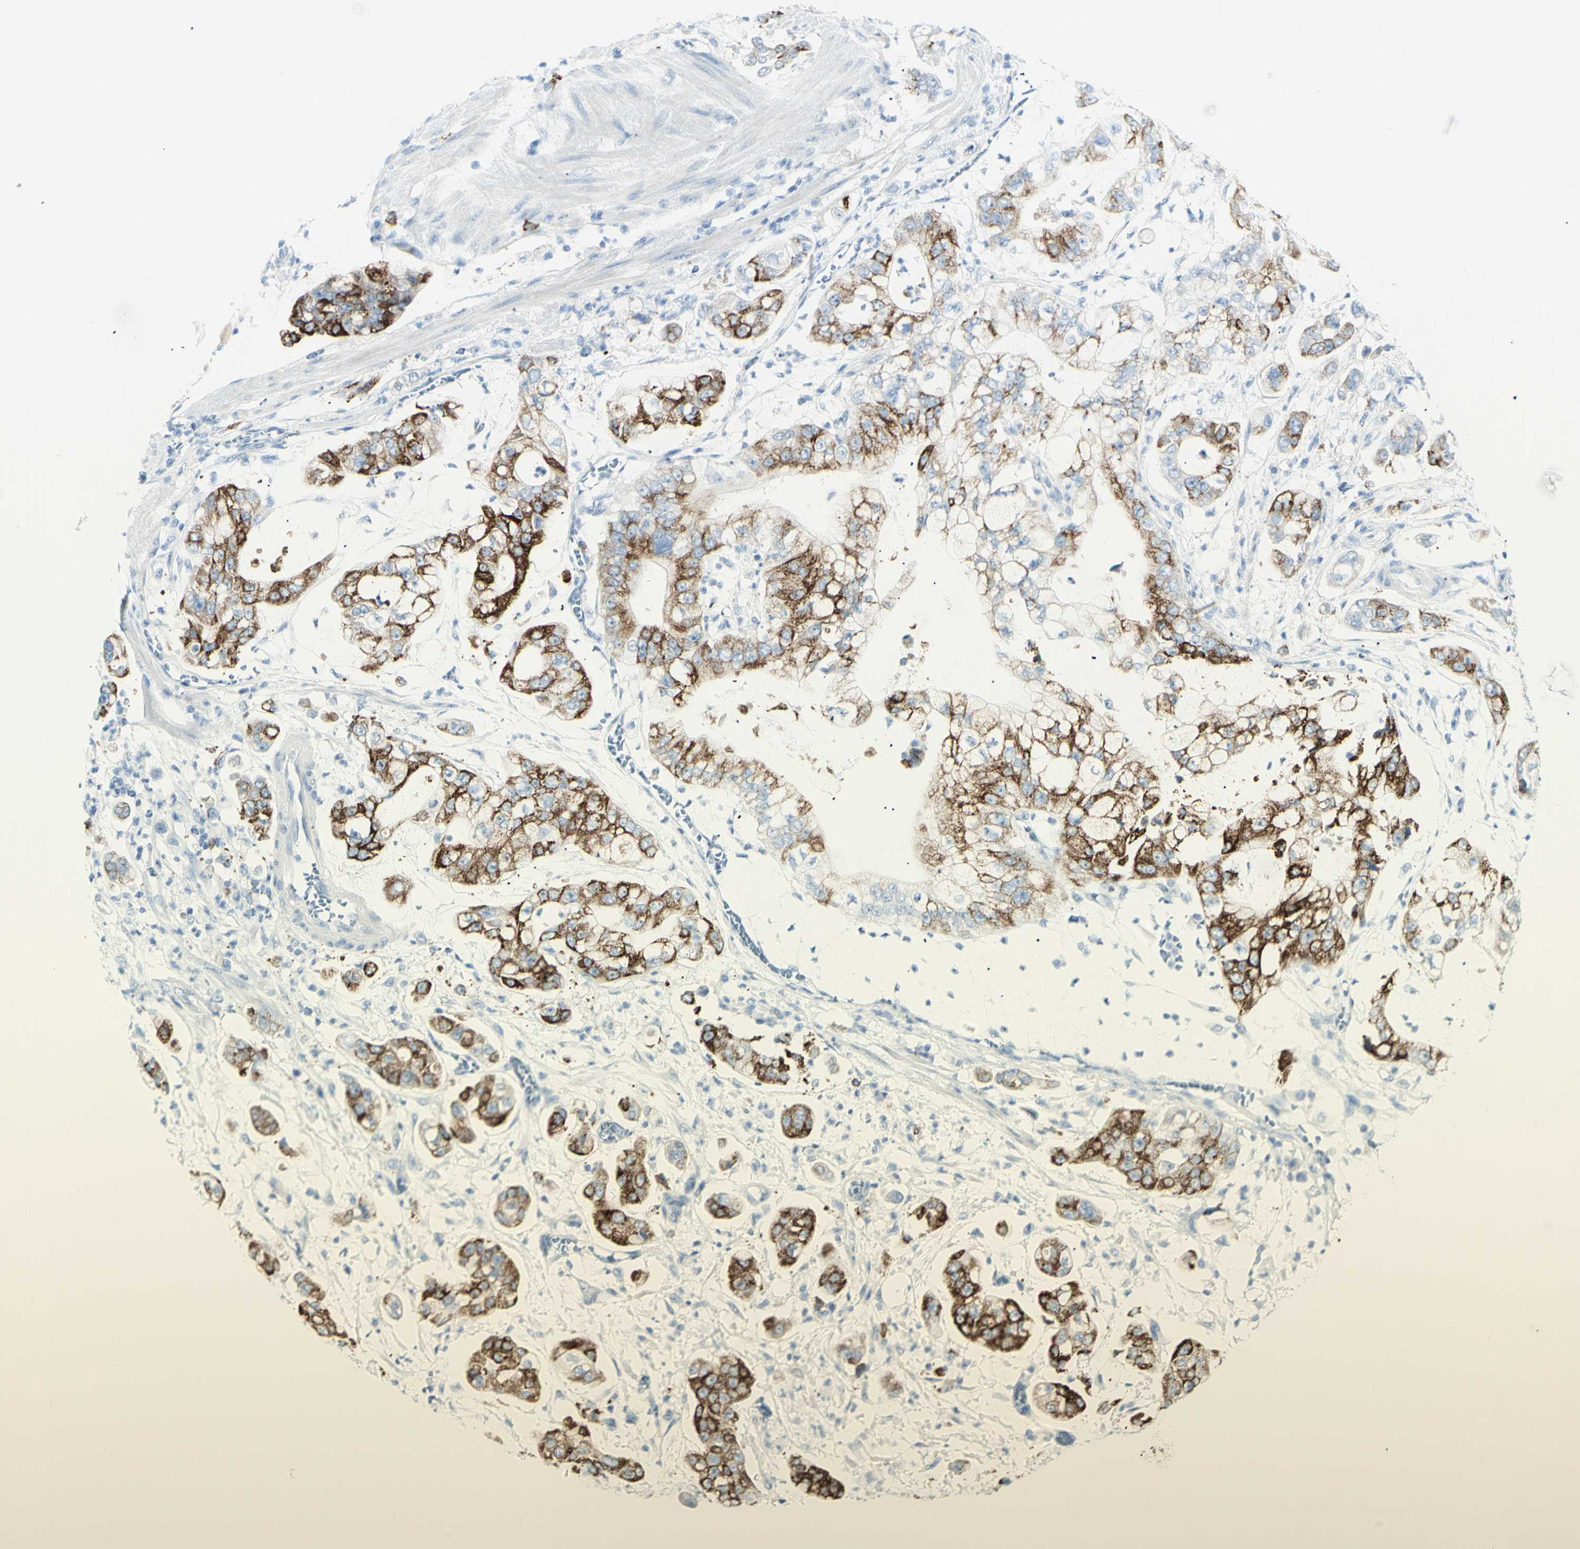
{"staining": {"intensity": "strong", "quantity": ">75%", "location": "cytoplasmic/membranous"}, "tissue": "stomach cancer", "cell_type": "Tumor cells", "image_type": "cancer", "snomed": [{"axis": "morphology", "description": "Adenocarcinoma, NOS"}, {"axis": "topography", "description": "Stomach"}], "caption": "Immunohistochemical staining of human stomach cancer exhibits high levels of strong cytoplasmic/membranous protein staining in about >75% of tumor cells.", "gene": "LETM1", "patient": {"sex": "male", "age": 76}}